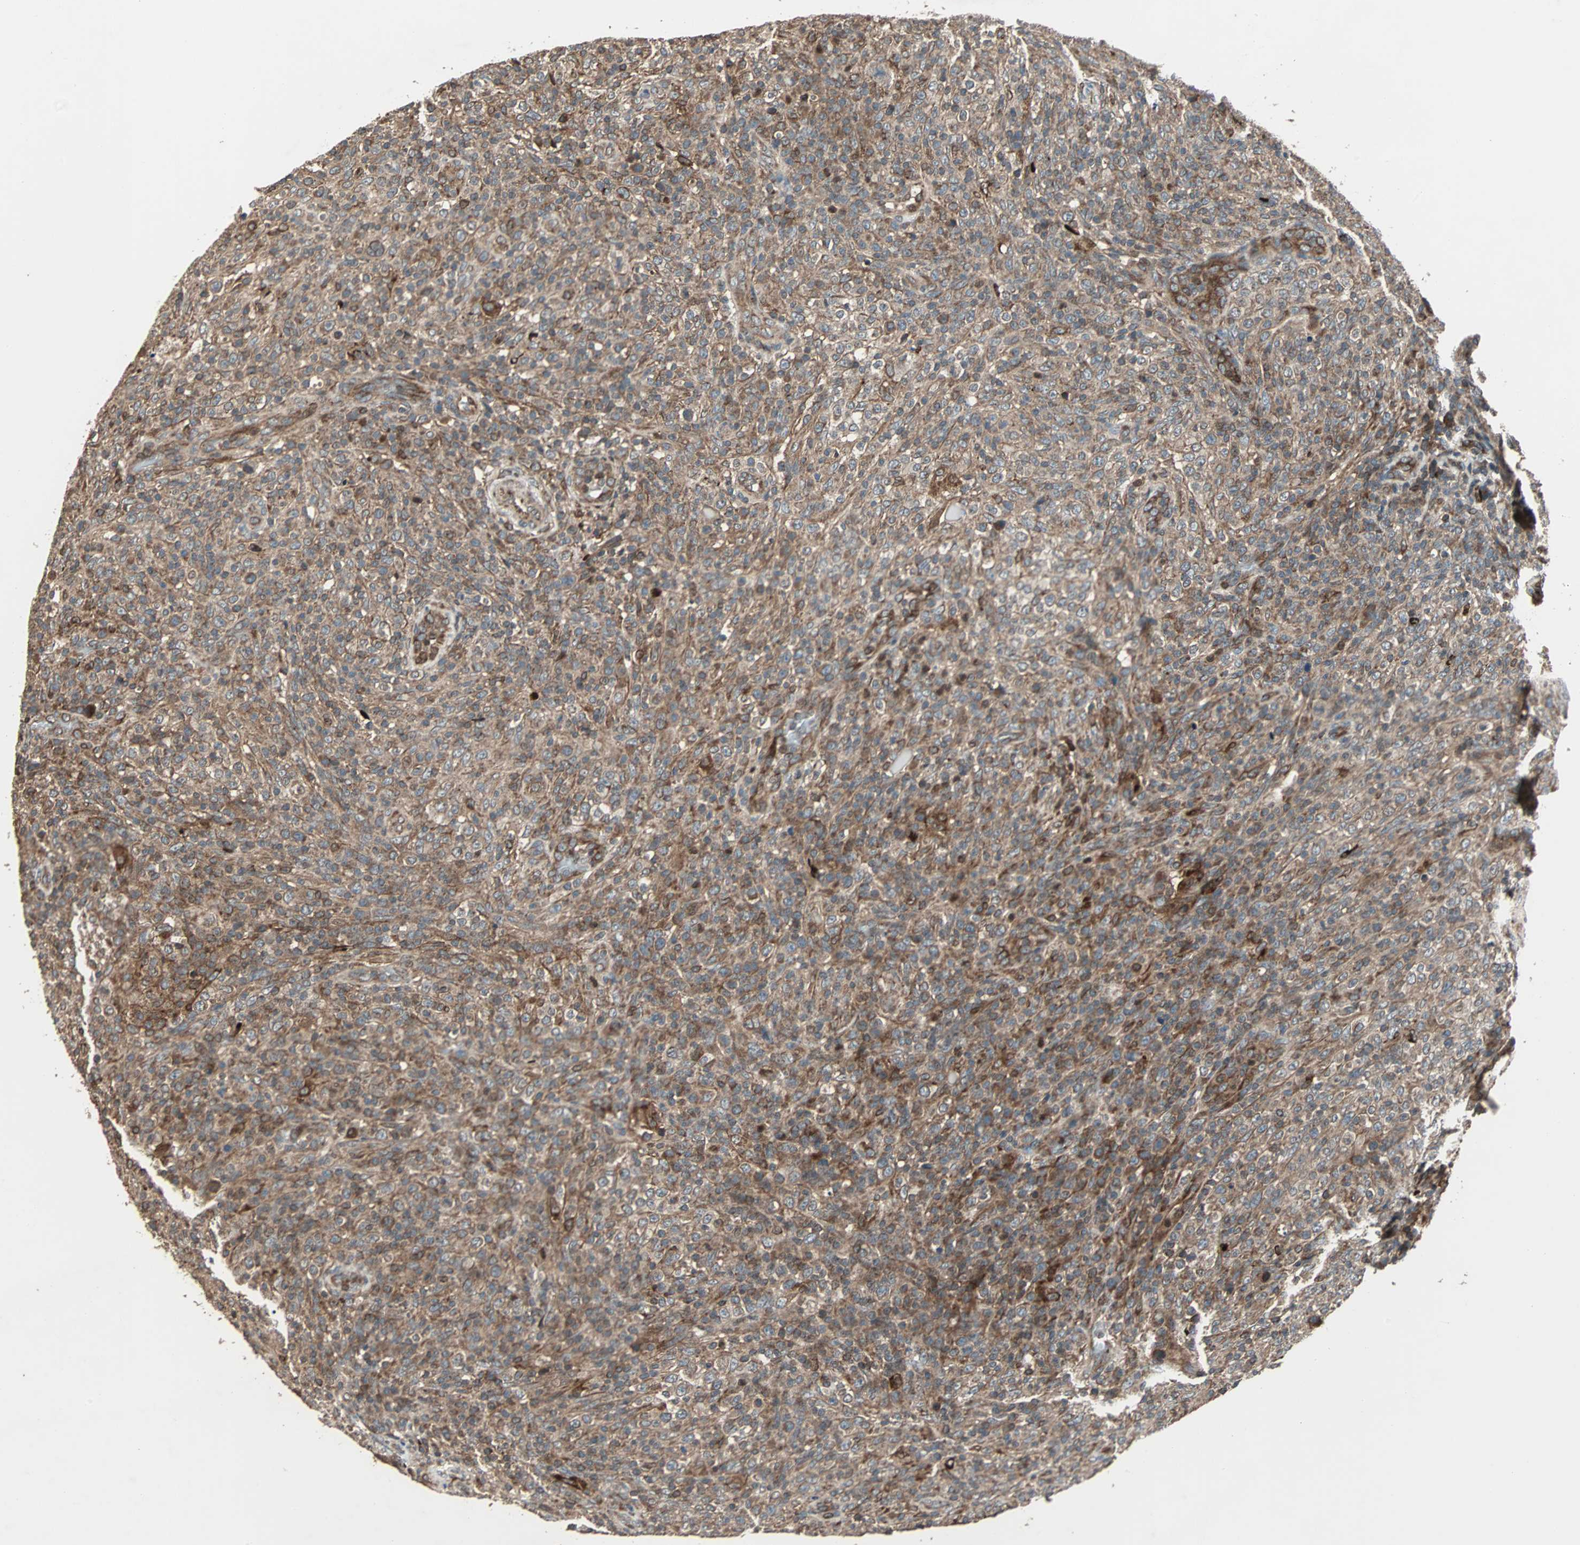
{"staining": {"intensity": "moderate", "quantity": ">75%", "location": "cytoplasmic/membranous"}, "tissue": "lymphoma", "cell_type": "Tumor cells", "image_type": "cancer", "snomed": [{"axis": "morphology", "description": "Malignant lymphoma, non-Hodgkin's type, High grade"}, {"axis": "topography", "description": "Lymph node"}], "caption": "This micrograph exhibits lymphoma stained with immunohistochemistry to label a protein in brown. The cytoplasmic/membranous of tumor cells show moderate positivity for the protein. Nuclei are counter-stained blue.", "gene": "RAB7A", "patient": {"sex": "female", "age": 76}}